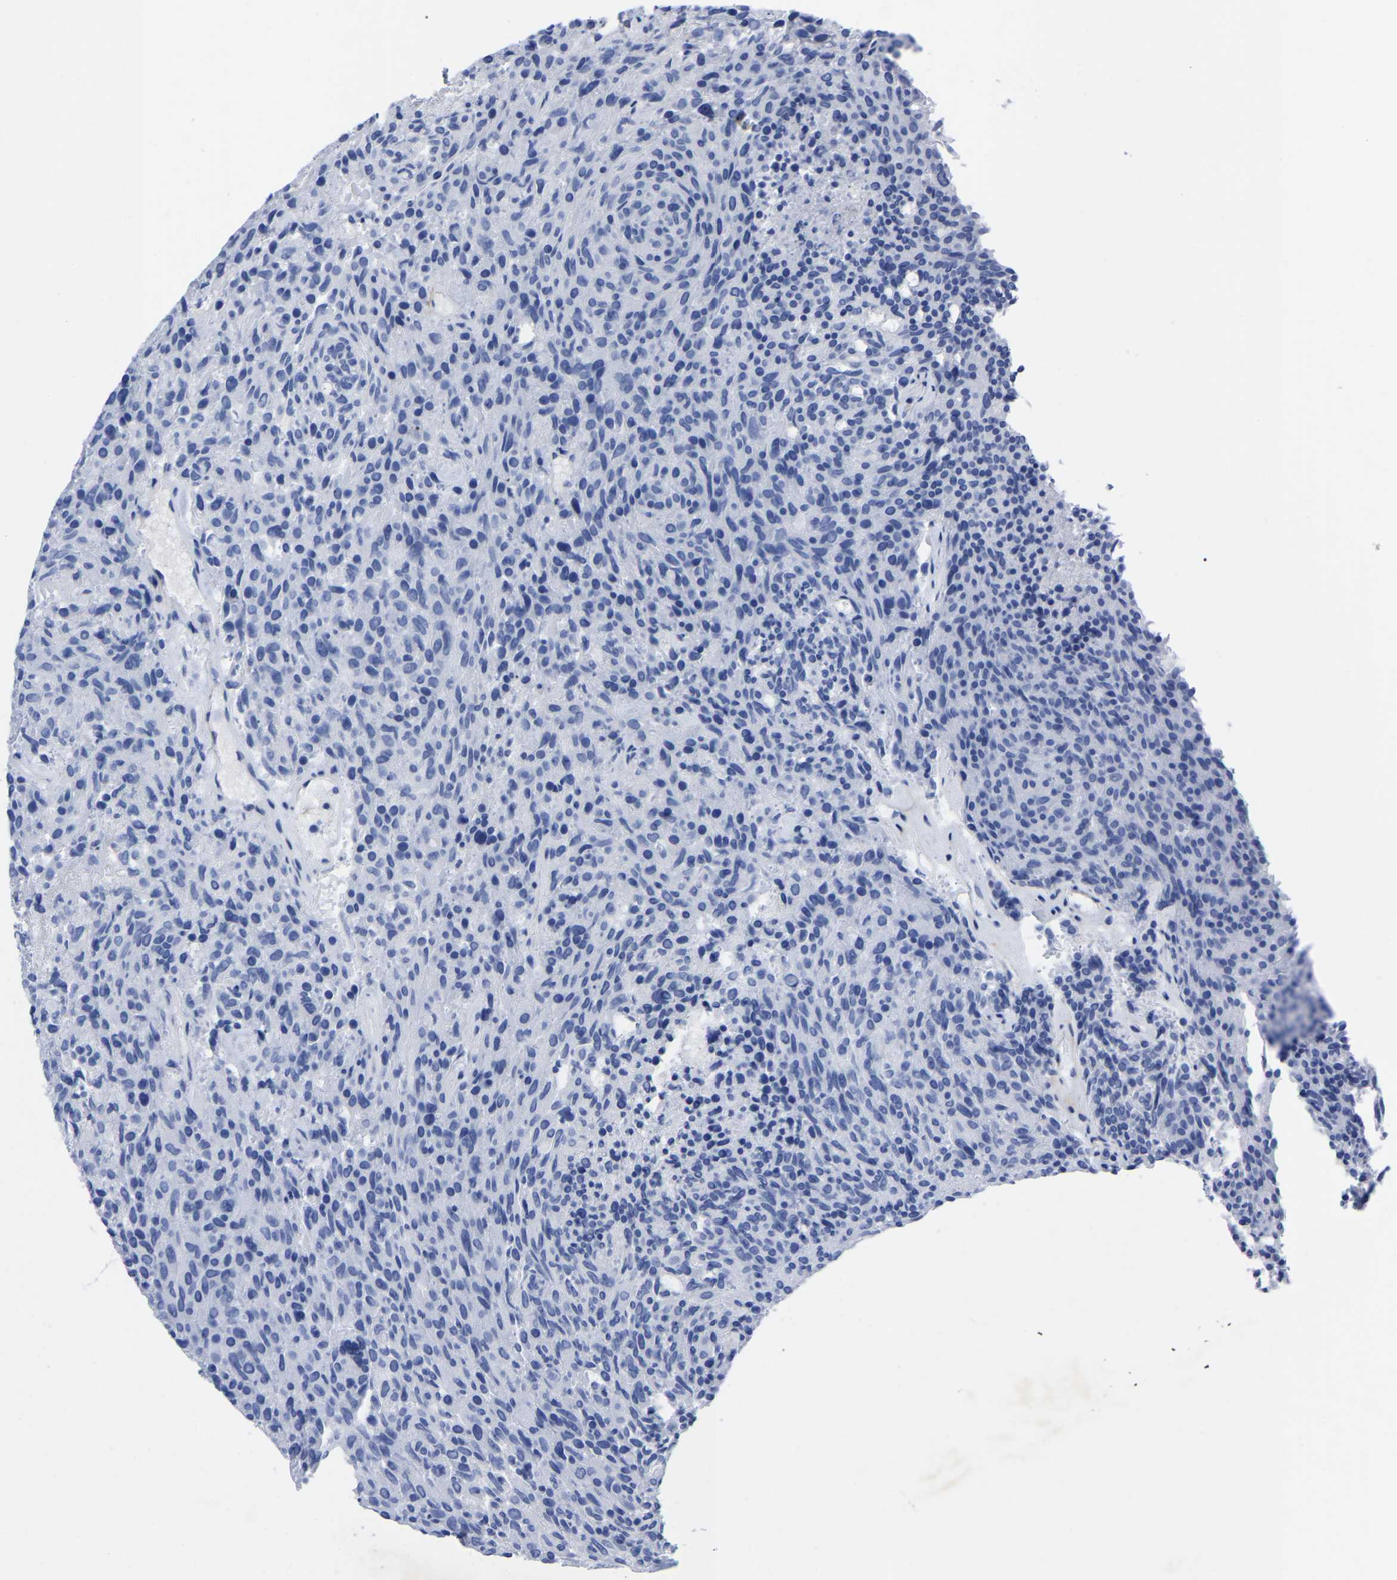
{"staining": {"intensity": "negative", "quantity": "none", "location": "none"}, "tissue": "carcinoid", "cell_type": "Tumor cells", "image_type": "cancer", "snomed": [{"axis": "morphology", "description": "Carcinoid, malignant, NOS"}, {"axis": "topography", "description": "Pancreas"}], "caption": "The histopathology image reveals no staining of tumor cells in carcinoid.", "gene": "HAPLN1", "patient": {"sex": "female", "age": 54}}